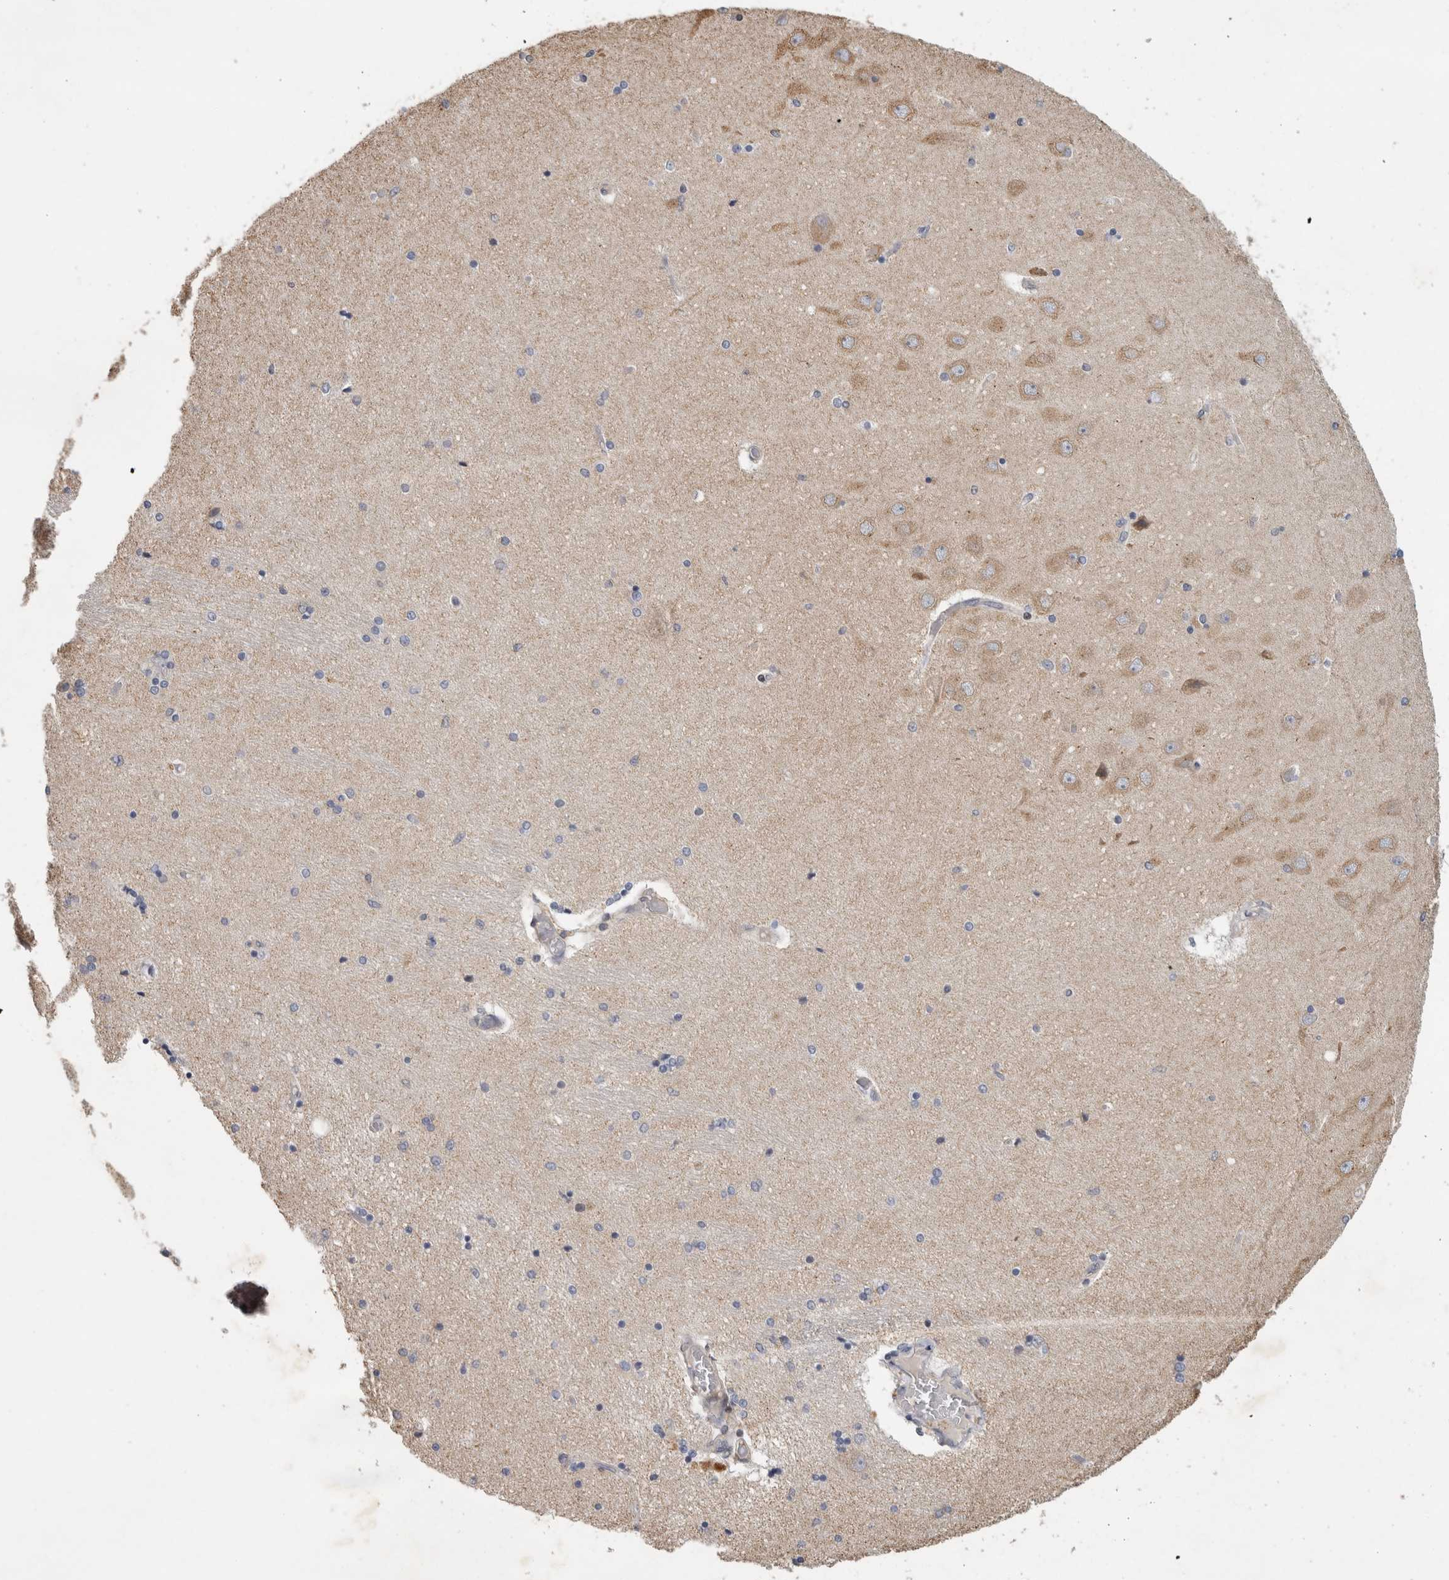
{"staining": {"intensity": "negative", "quantity": "none", "location": "none"}, "tissue": "hippocampus", "cell_type": "Glial cells", "image_type": "normal", "snomed": [{"axis": "morphology", "description": "Normal tissue, NOS"}, {"axis": "topography", "description": "Hippocampus"}], "caption": "DAB immunohistochemical staining of benign hippocampus shows no significant staining in glial cells.", "gene": "C8orf58", "patient": {"sex": "female", "age": 54}}